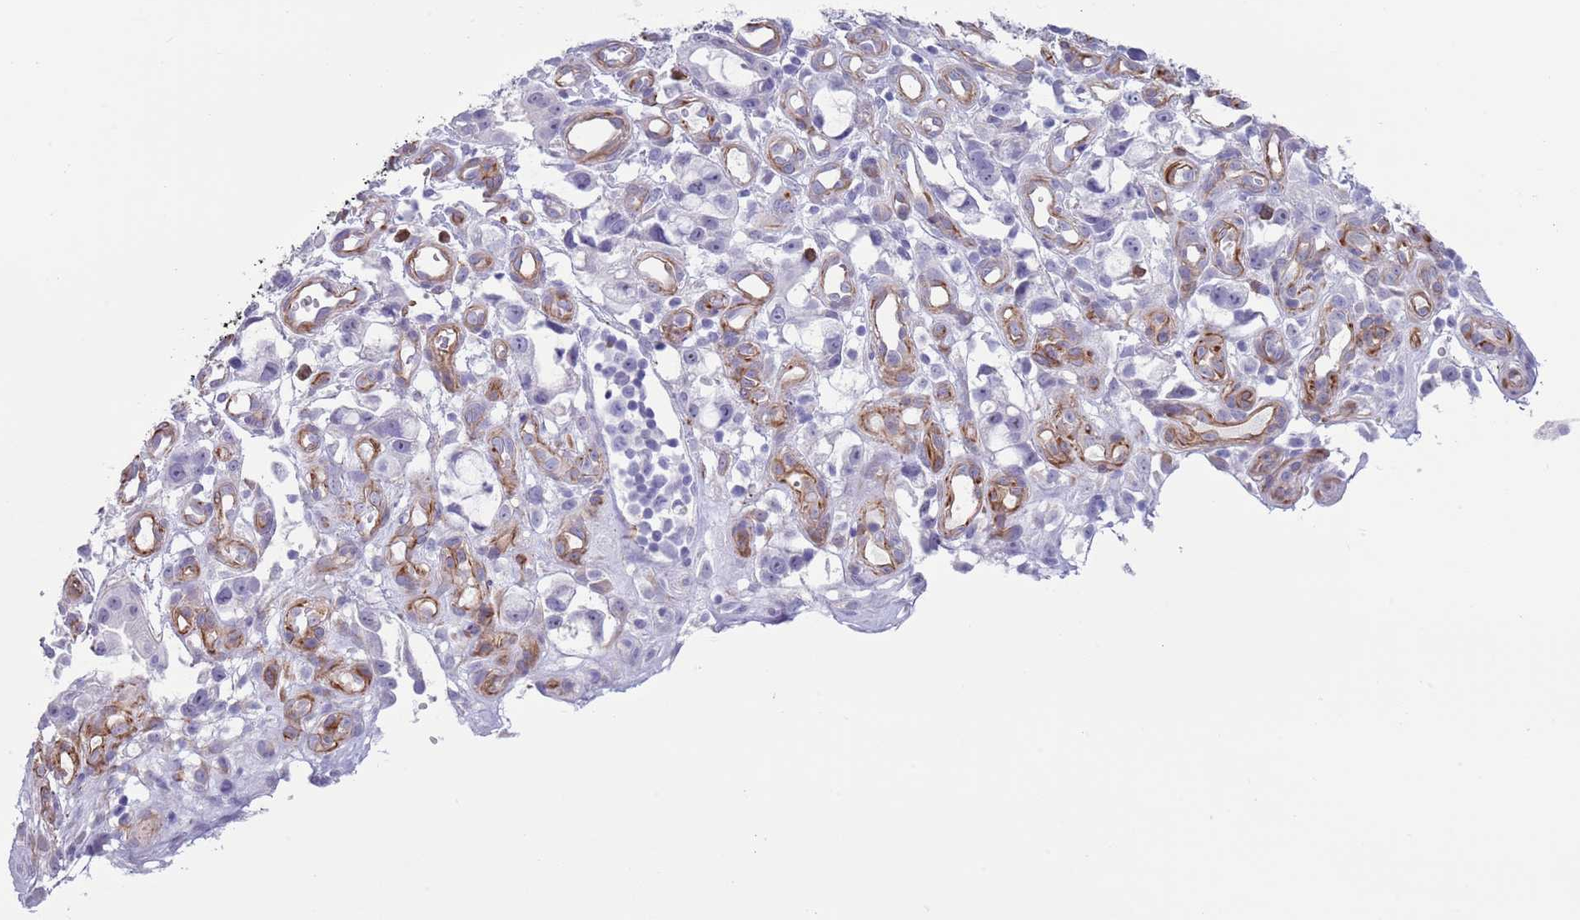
{"staining": {"intensity": "negative", "quantity": "none", "location": "none"}, "tissue": "stomach cancer", "cell_type": "Tumor cells", "image_type": "cancer", "snomed": [{"axis": "morphology", "description": "Adenocarcinoma, NOS"}, {"axis": "topography", "description": "Stomach"}], "caption": "Immunohistochemical staining of stomach cancer reveals no significant staining in tumor cells.", "gene": "TSGA13", "patient": {"sex": "male", "age": 55}}